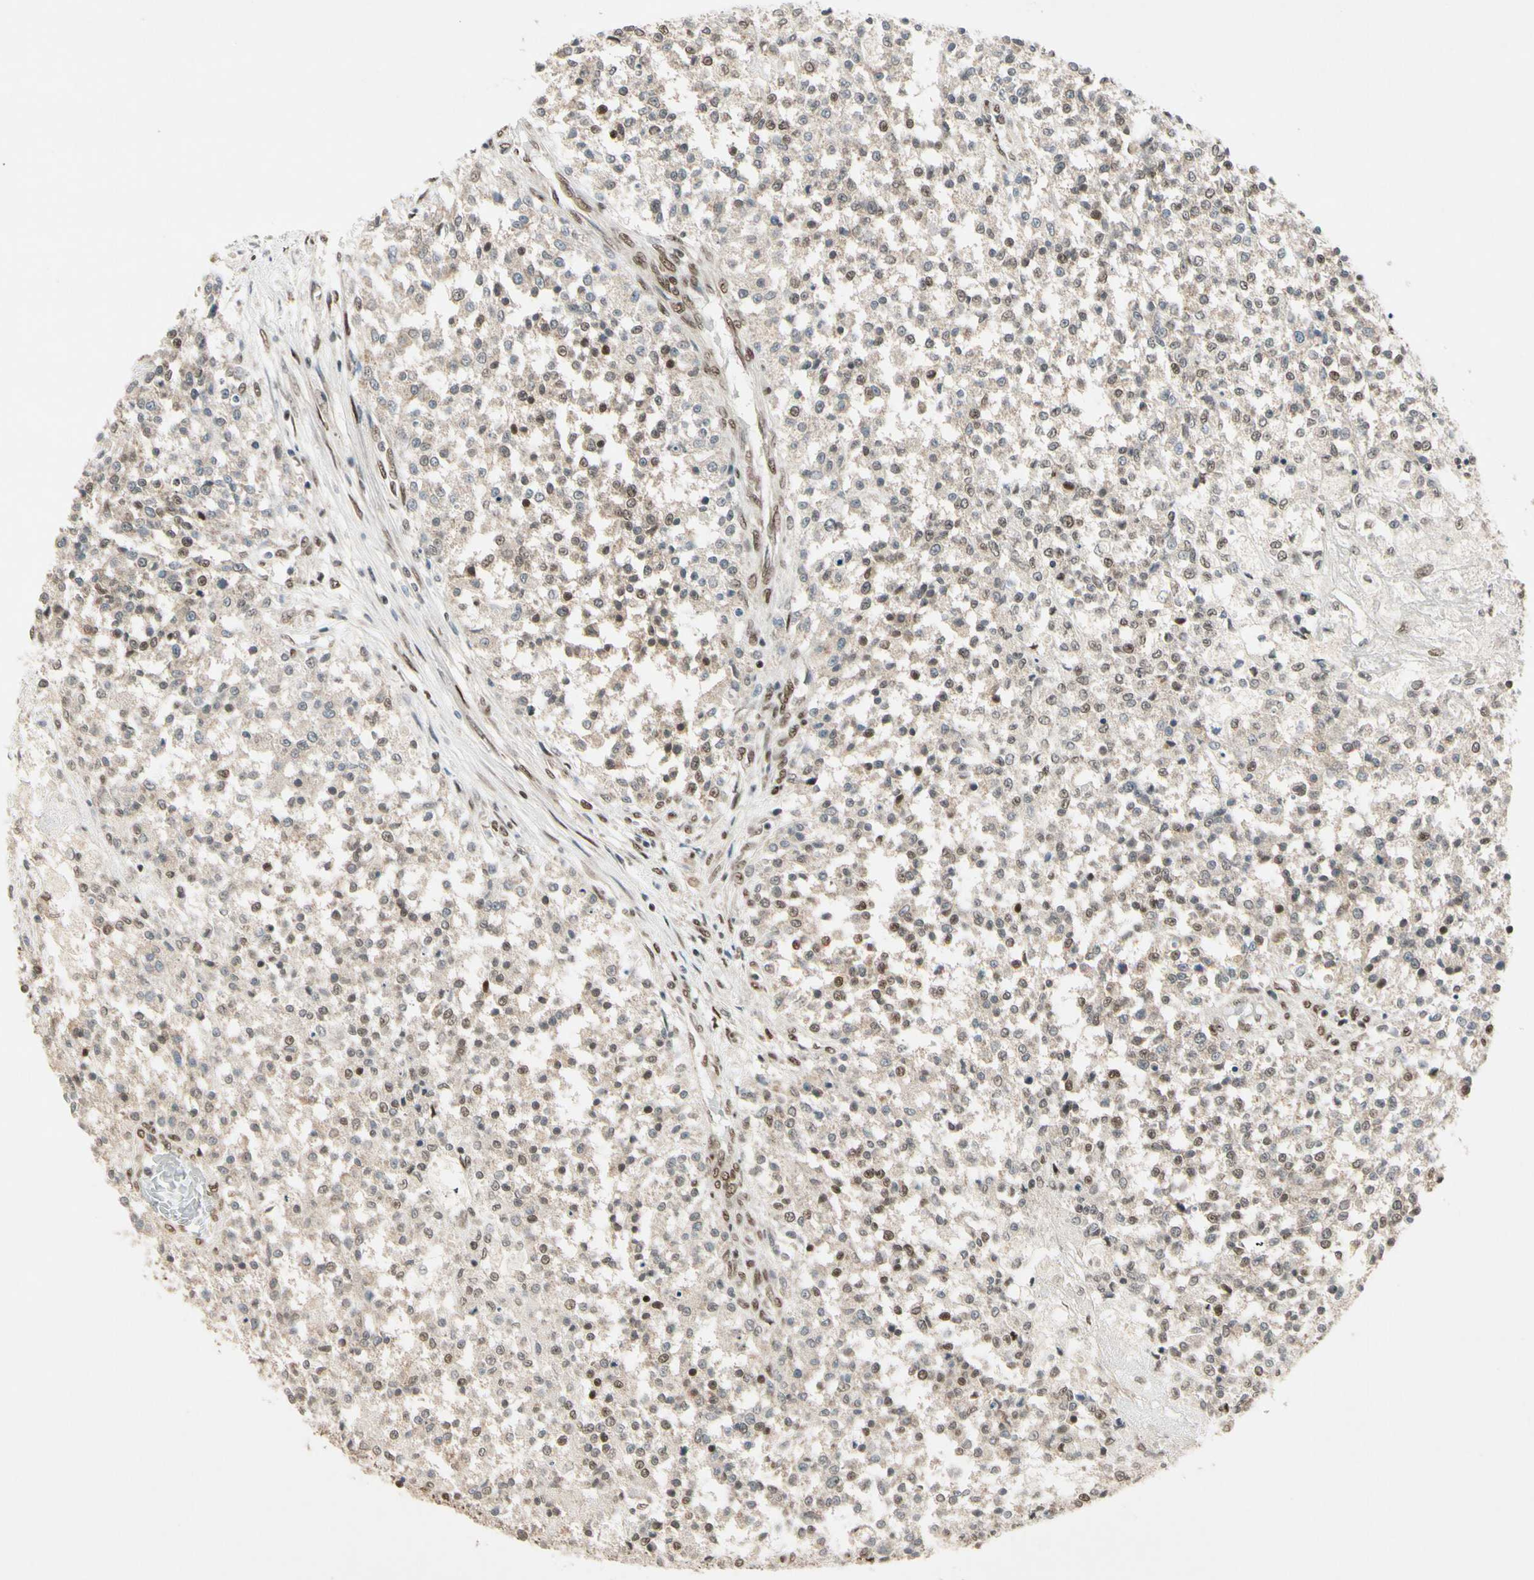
{"staining": {"intensity": "weak", "quantity": "25%-75%", "location": "cytoplasmic/membranous,nuclear"}, "tissue": "testis cancer", "cell_type": "Tumor cells", "image_type": "cancer", "snomed": [{"axis": "morphology", "description": "Seminoma, NOS"}, {"axis": "topography", "description": "Testis"}], "caption": "Protein expression analysis of testis cancer reveals weak cytoplasmic/membranous and nuclear expression in about 25%-75% of tumor cells.", "gene": "CHAMP1", "patient": {"sex": "male", "age": 59}}